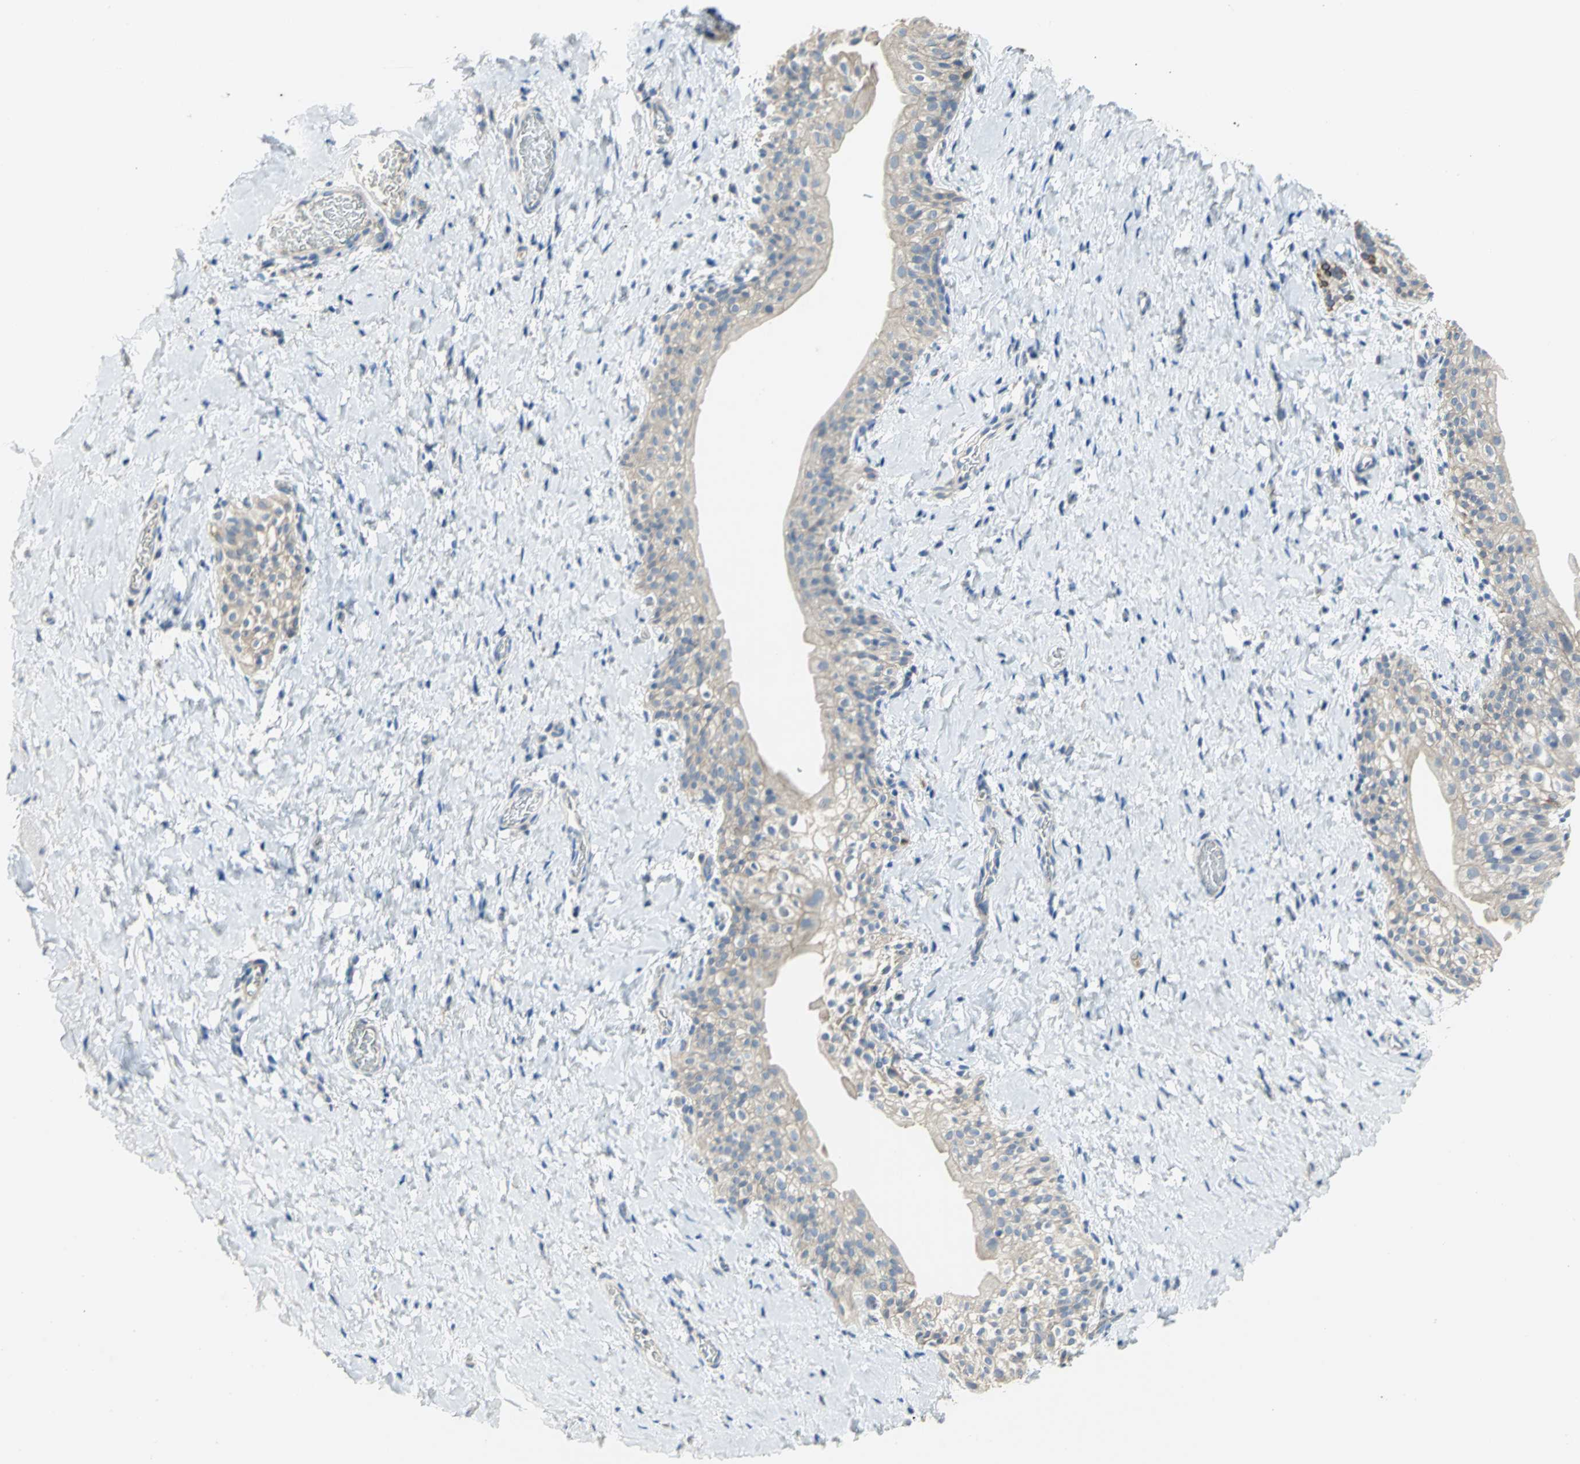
{"staining": {"intensity": "negative", "quantity": "none", "location": "none"}, "tissue": "smooth muscle", "cell_type": "Smooth muscle cells", "image_type": "normal", "snomed": [{"axis": "morphology", "description": "Normal tissue, NOS"}, {"axis": "topography", "description": "Smooth muscle"}], "caption": "Immunohistochemical staining of normal human smooth muscle displays no significant positivity in smooth muscle cells. (DAB (3,3'-diaminobenzidine) immunohistochemistry with hematoxylin counter stain).", "gene": "HTR1F", "patient": {"sex": "male", "age": 16}}